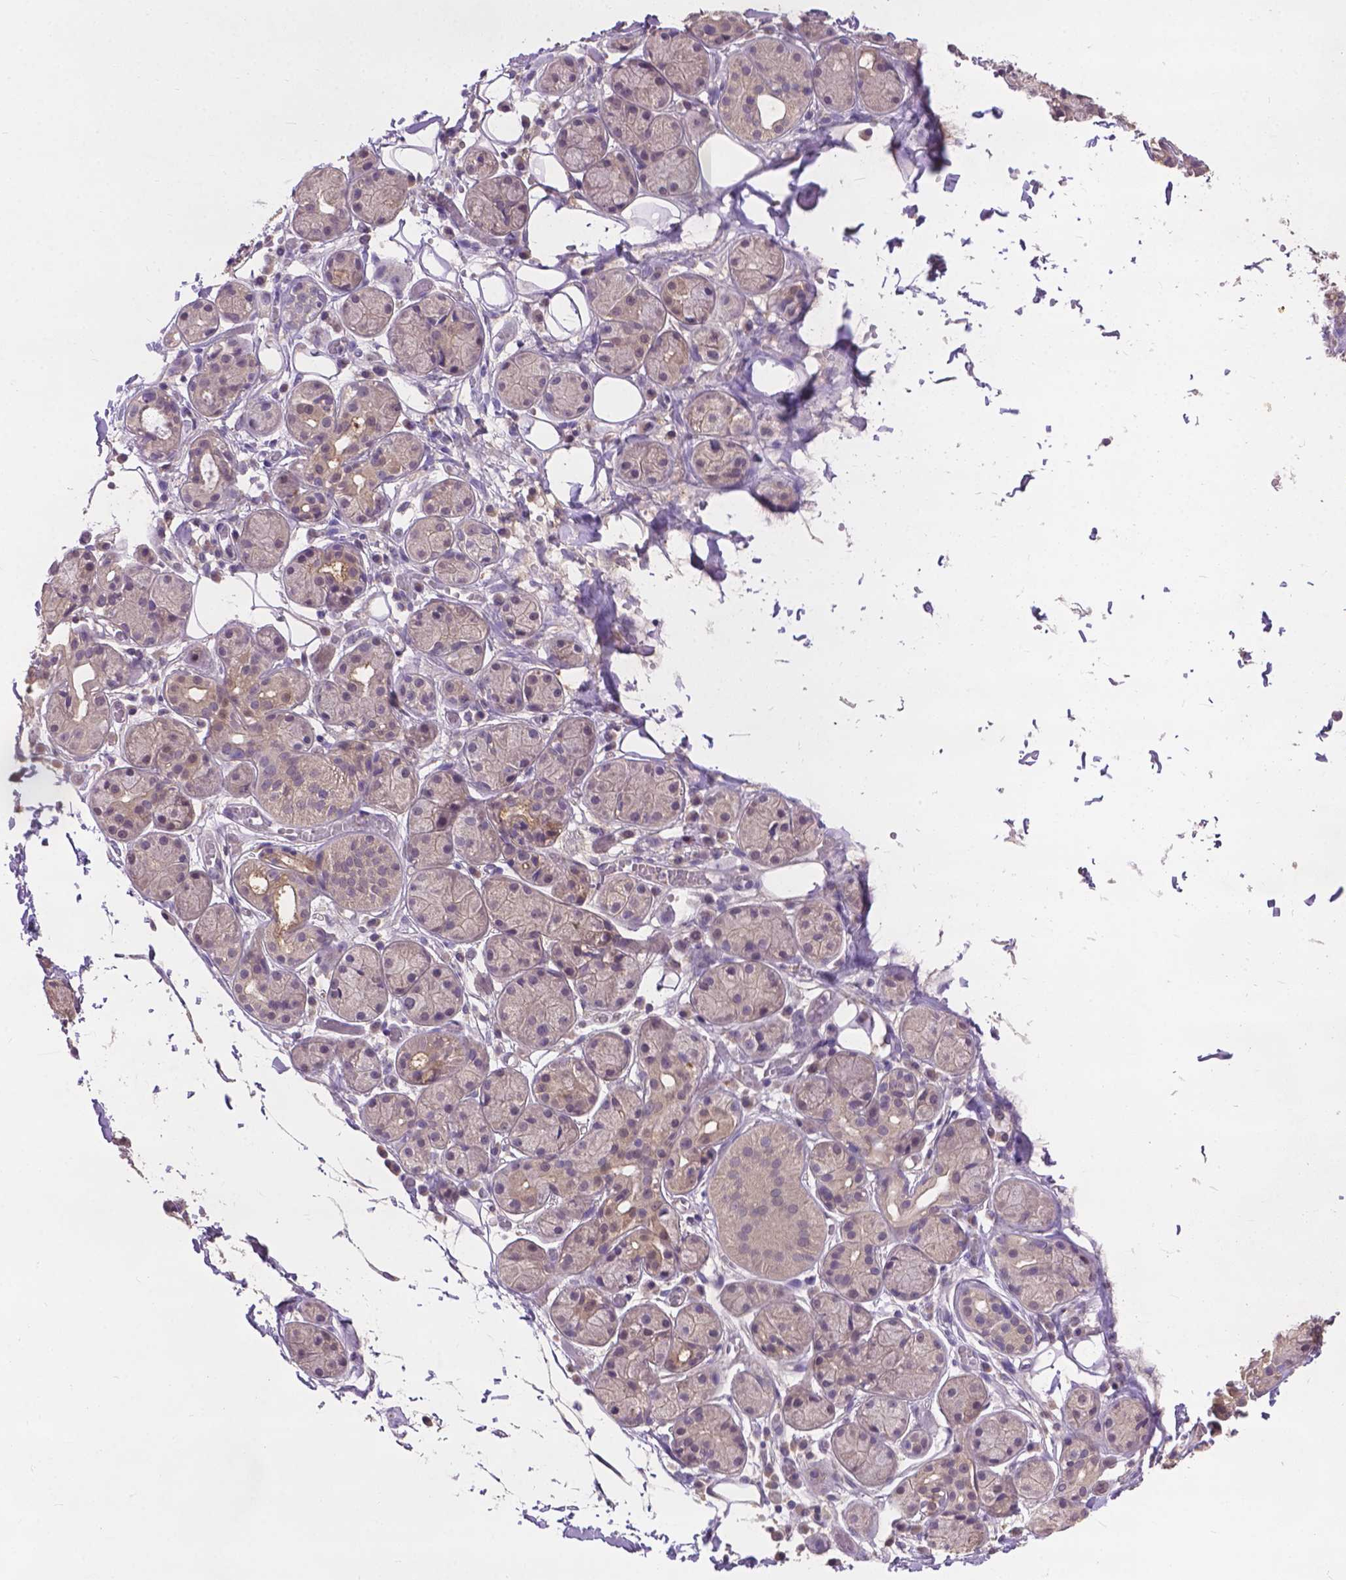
{"staining": {"intensity": "weak", "quantity": "<25%", "location": "cytoplasmic/membranous"}, "tissue": "salivary gland", "cell_type": "Glandular cells", "image_type": "normal", "snomed": [{"axis": "morphology", "description": "Normal tissue, NOS"}, {"axis": "topography", "description": "Salivary gland"}, {"axis": "topography", "description": "Peripheral nerve tissue"}], "caption": "DAB (3,3'-diaminobenzidine) immunohistochemical staining of normal human salivary gland displays no significant expression in glandular cells.", "gene": "ZNF337", "patient": {"sex": "male", "age": 71}}